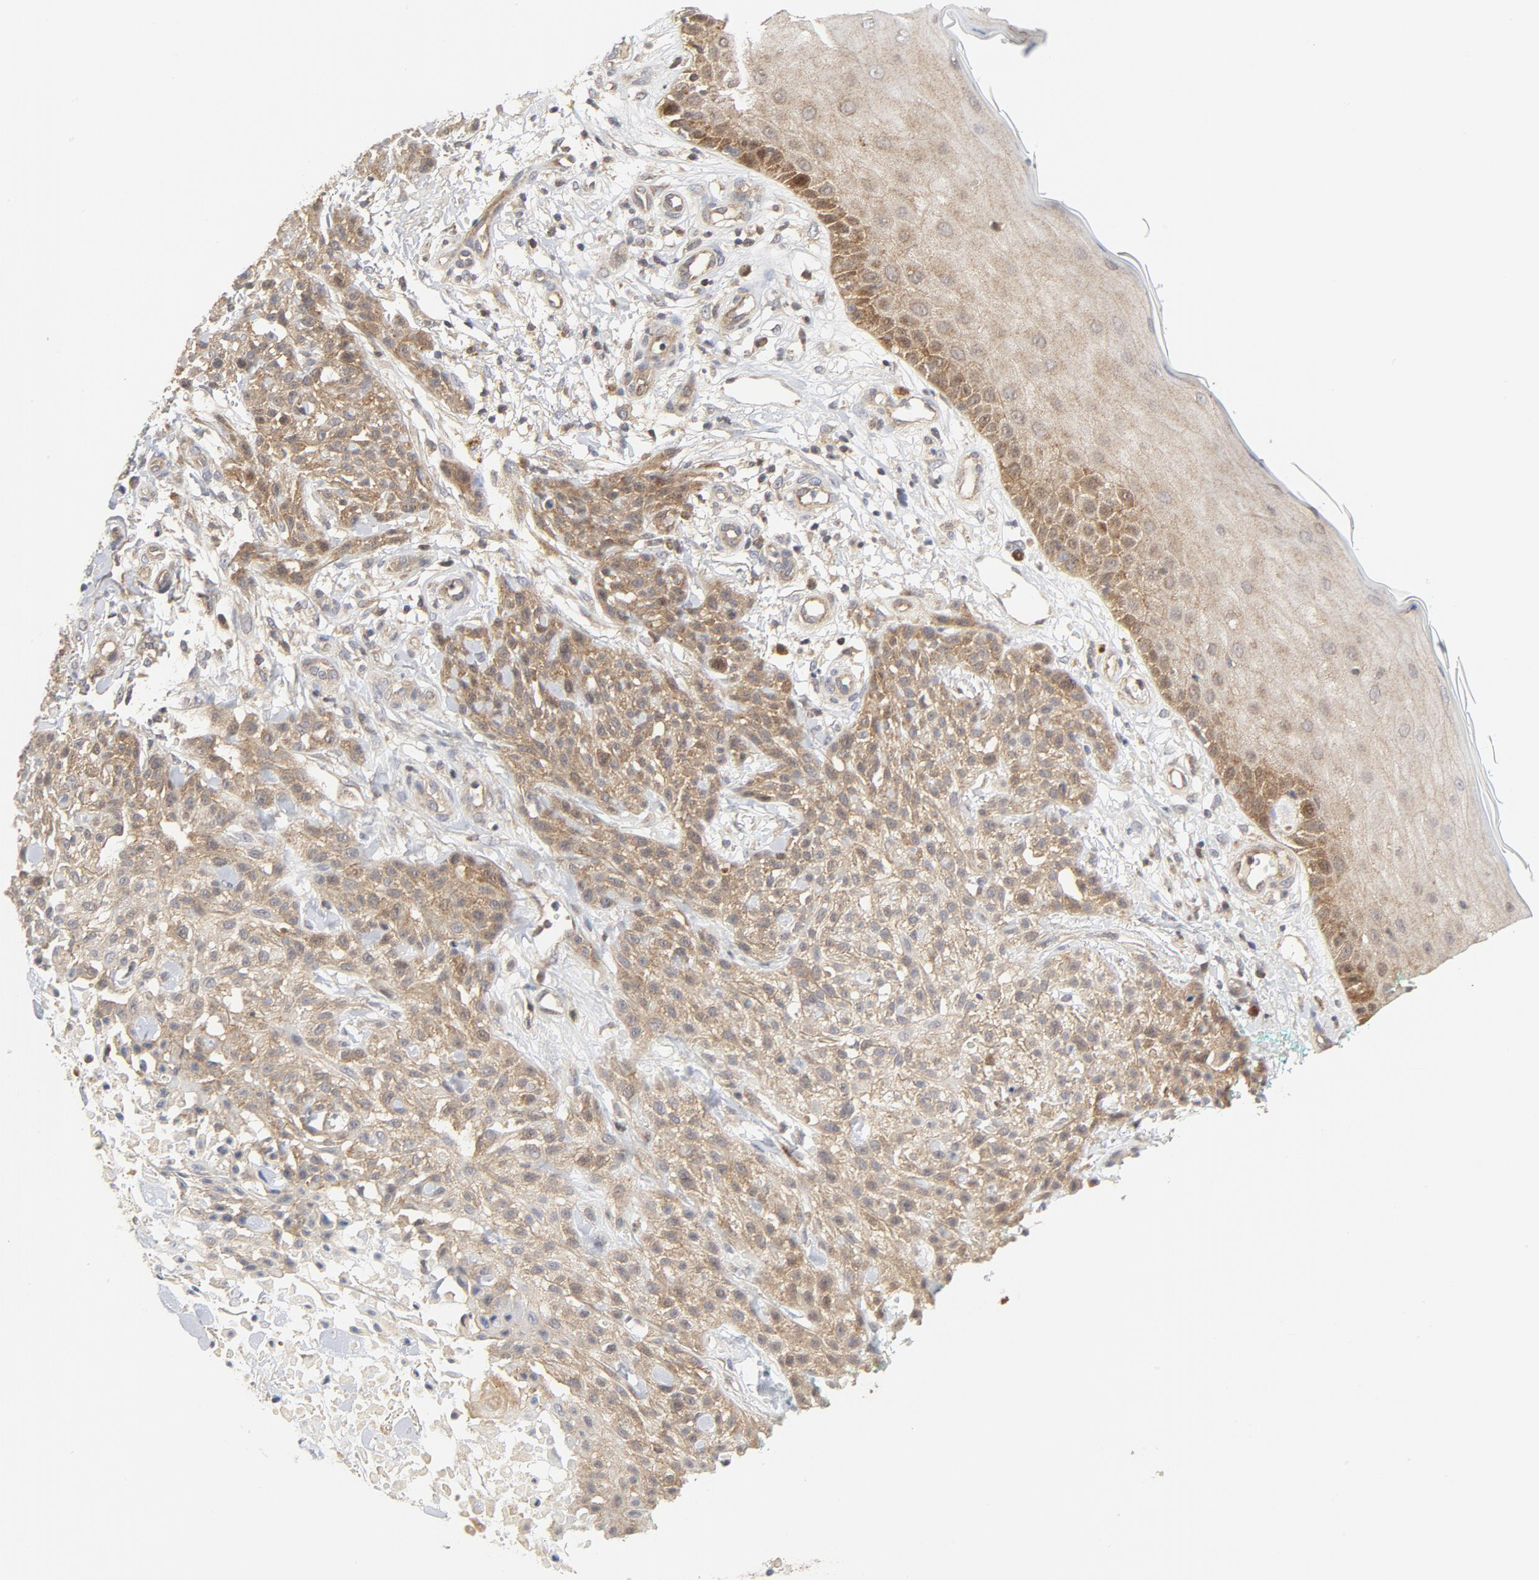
{"staining": {"intensity": "weak", "quantity": ">75%", "location": "cytoplasmic/membranous"}, "tissue": "skin cancer", "cell_type": "Tumor cells", "image_type": "cancer", "snomed": [{"axis": "morphology", "description": "Squamous cell carcinoma, NOS"}, {"axis": "topography", "description": "Skin"}], "caption": "Brown immunohistochemical staining in skin squamous cell carcinoma exhibits weak cytoplasmic/membranous positivity in approximately >75% of tumor cells.", "gene": "MAP2K7", "patient": {"sex": "female", "age": 42}}